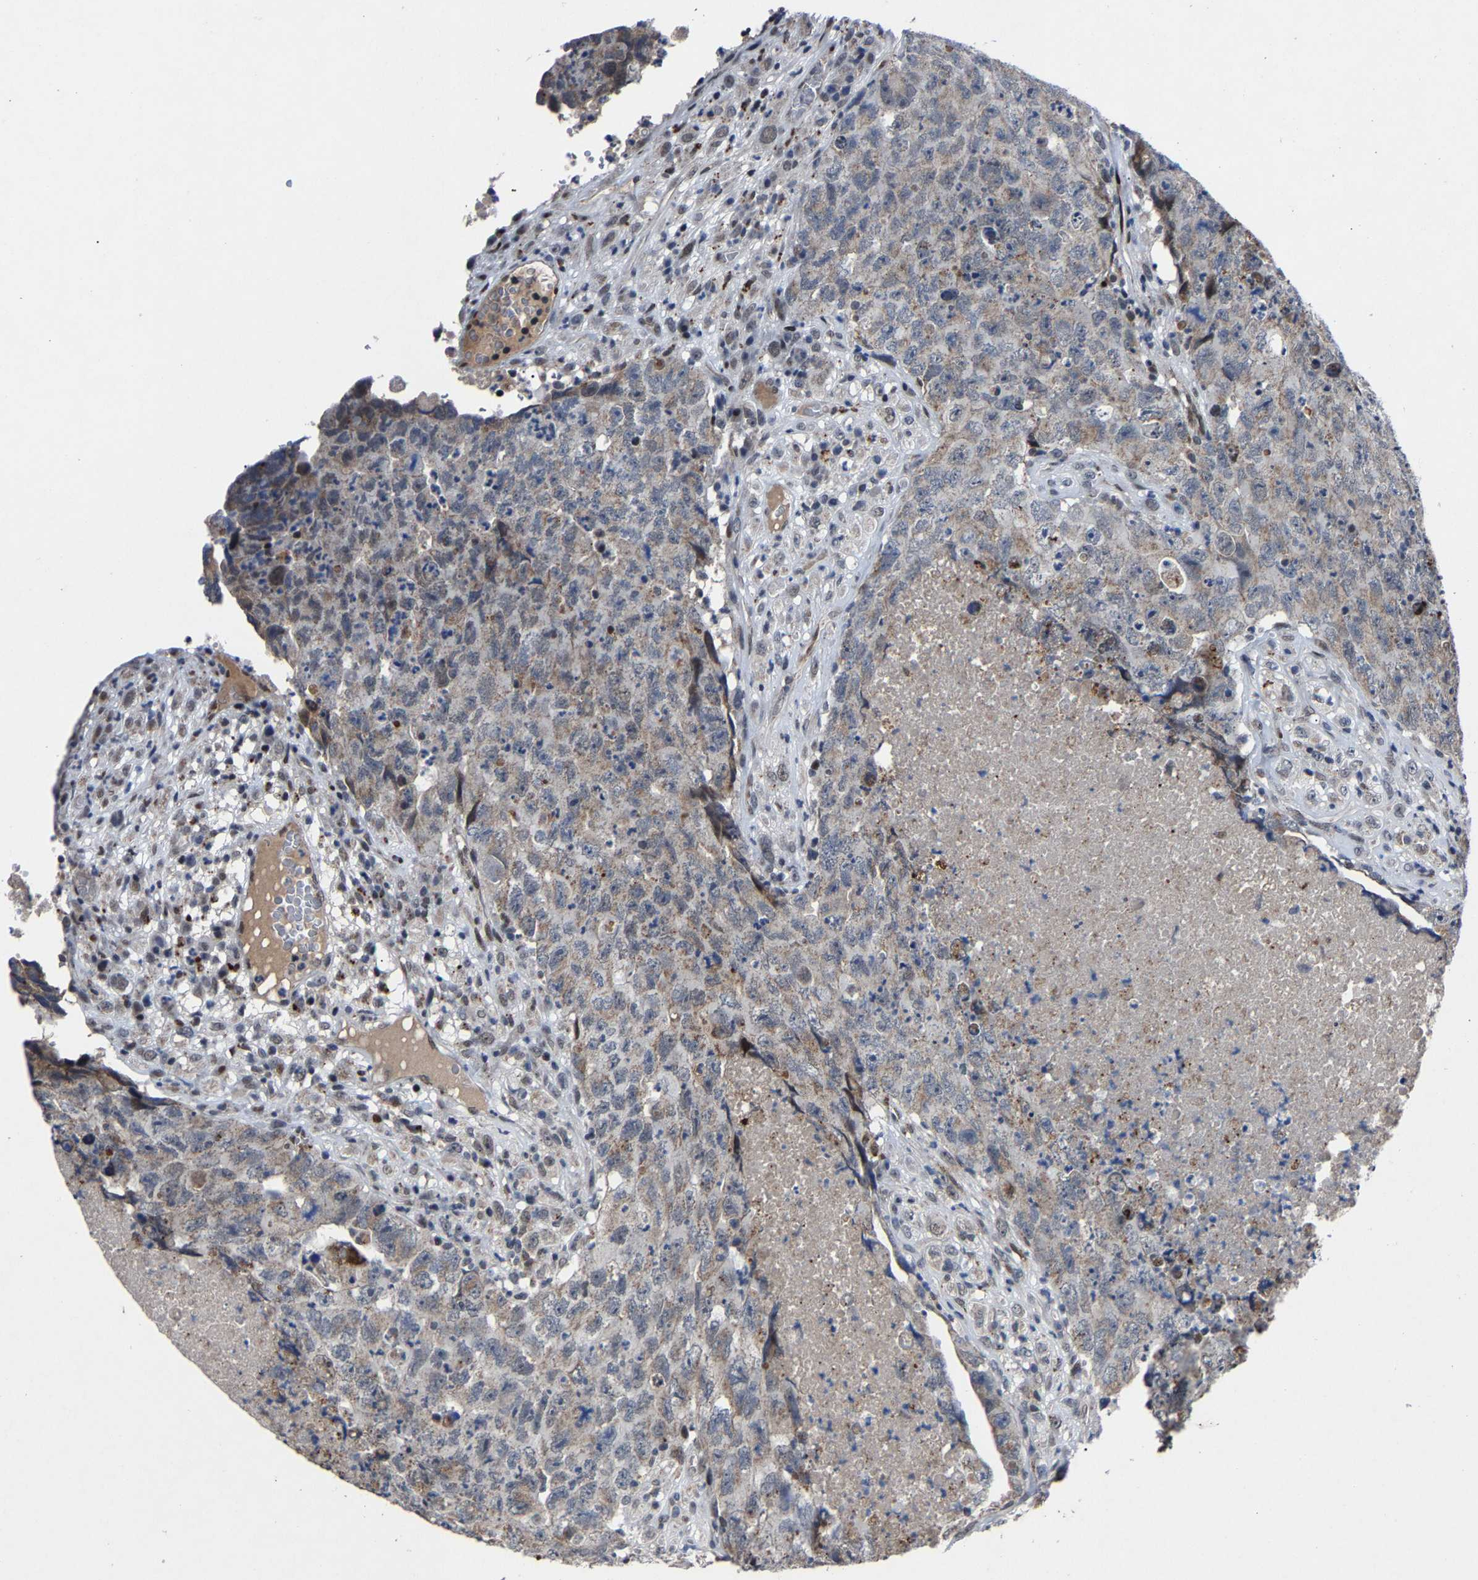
{"staining": {"intensity": "weak", "quantity": "<25%", "location": "cytoplasmic/membranous"}, "tissue": "testis cancer", "cell_type": "Tumor cells", "image_type": "cancer", "snomed": [{"axis": "morphology", "description": "Carcinoma, Embryonal, NOS"}, {"axis": "topography", "description": "Testis"}], "caption": "An immunohistochemistry (IHC) image of testis embryonal carcinoma is shown. There is no staining in tumor cells of testis embryonal carcinoma.", "gene": "LSM8", "patient": {"sex": "male", "age": 32}}